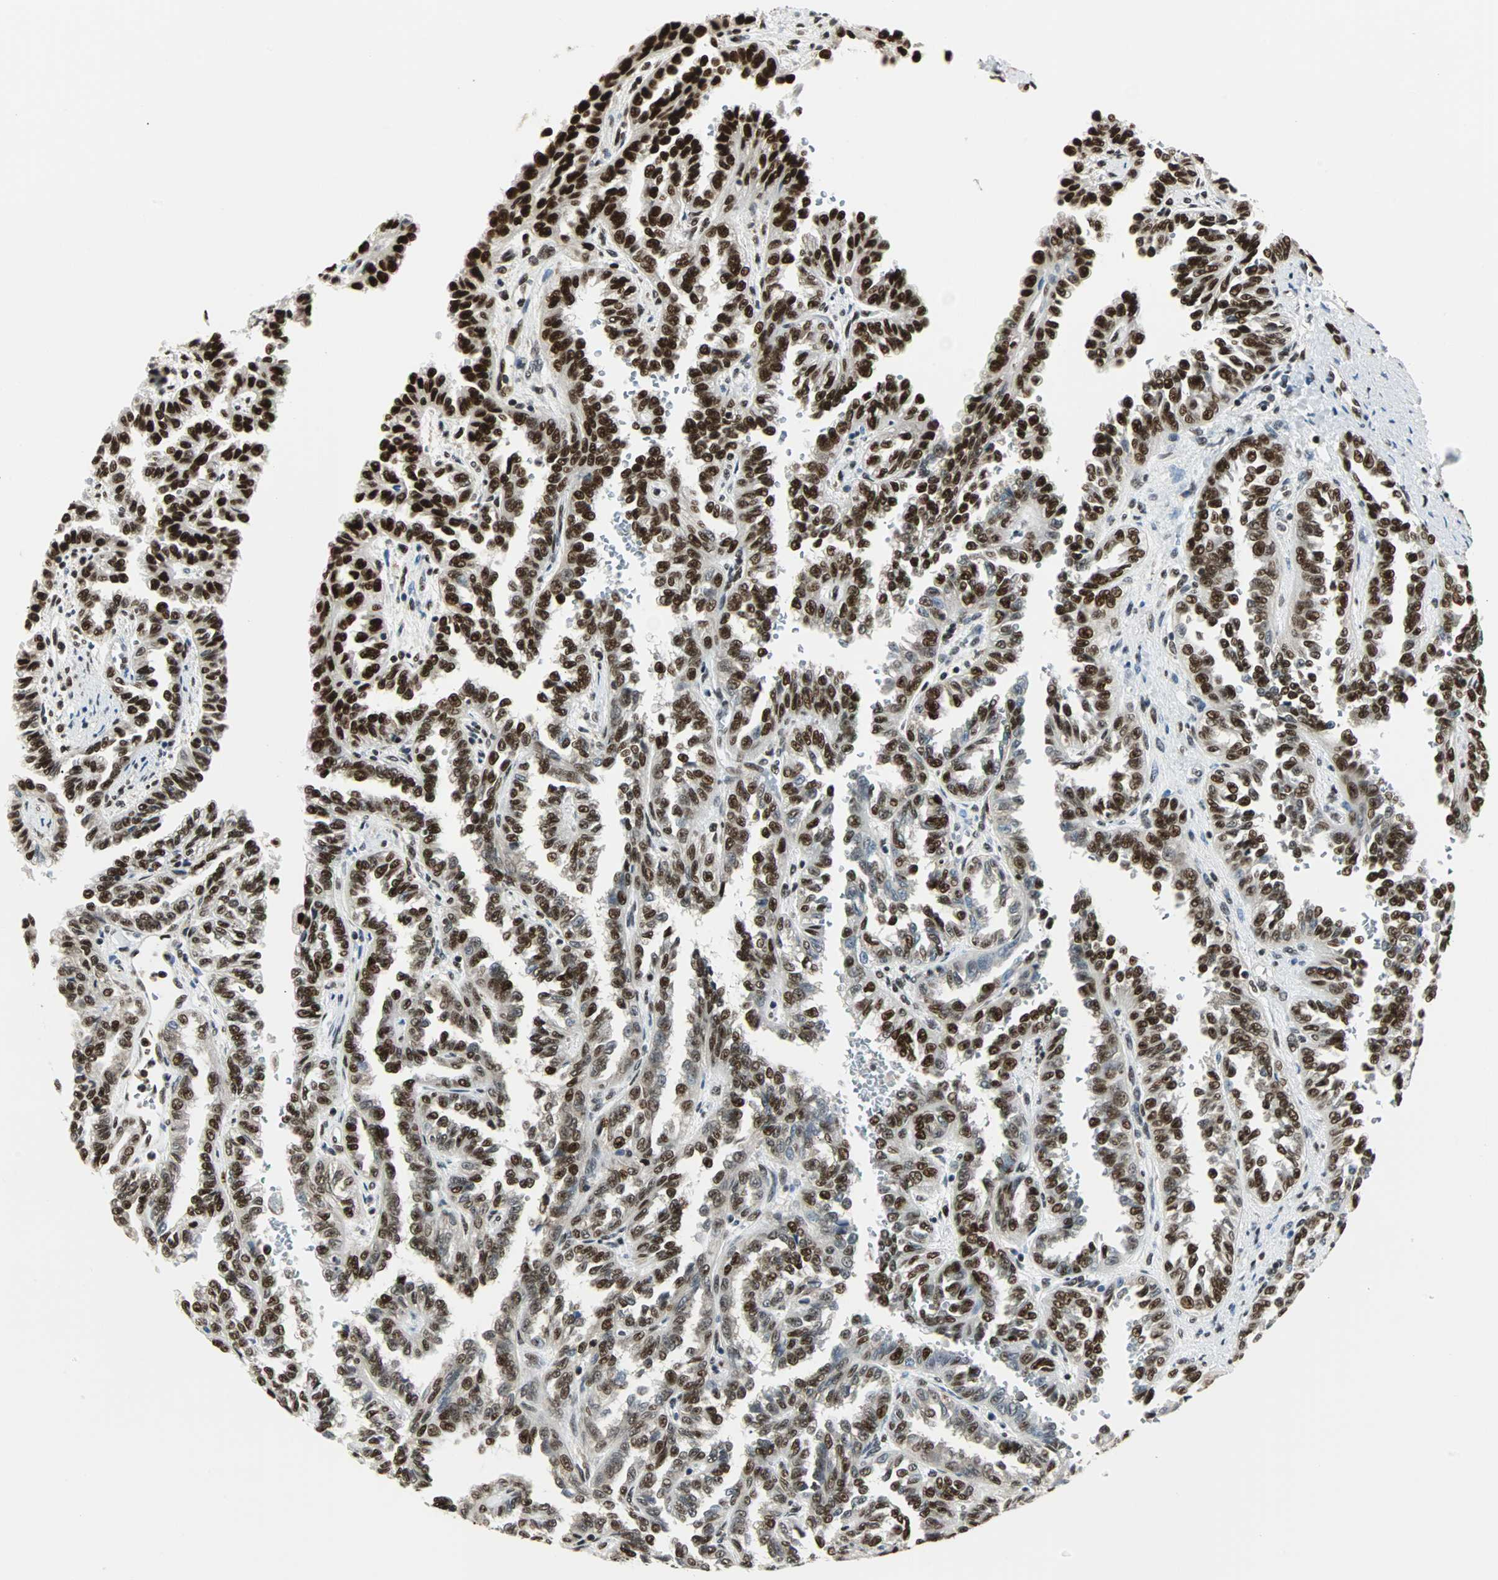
{"staining": {"intensity": "strong", "quantity": ">75%", "location": "nuclear"}, "tissue": "renal cancer", "cell_type": "Tumor cells", "image_type": "cancer", "snomed": [{"axis": "morphology", "description": "Inflammation, NOS"}, {"axis": "morphology", "description": "Adenocarcinoma, NOS"}, {"axis": "topography", "description": "Kidney"}], "caption": "This is a photomicrograph of immunohistochemistry (IHC) staining of renal adenocarcinoma, which shows strong positivity in the nuclear of tumor cells.", "gene": "XRCC4", "patient": {"sex": "male", "age": 68}}